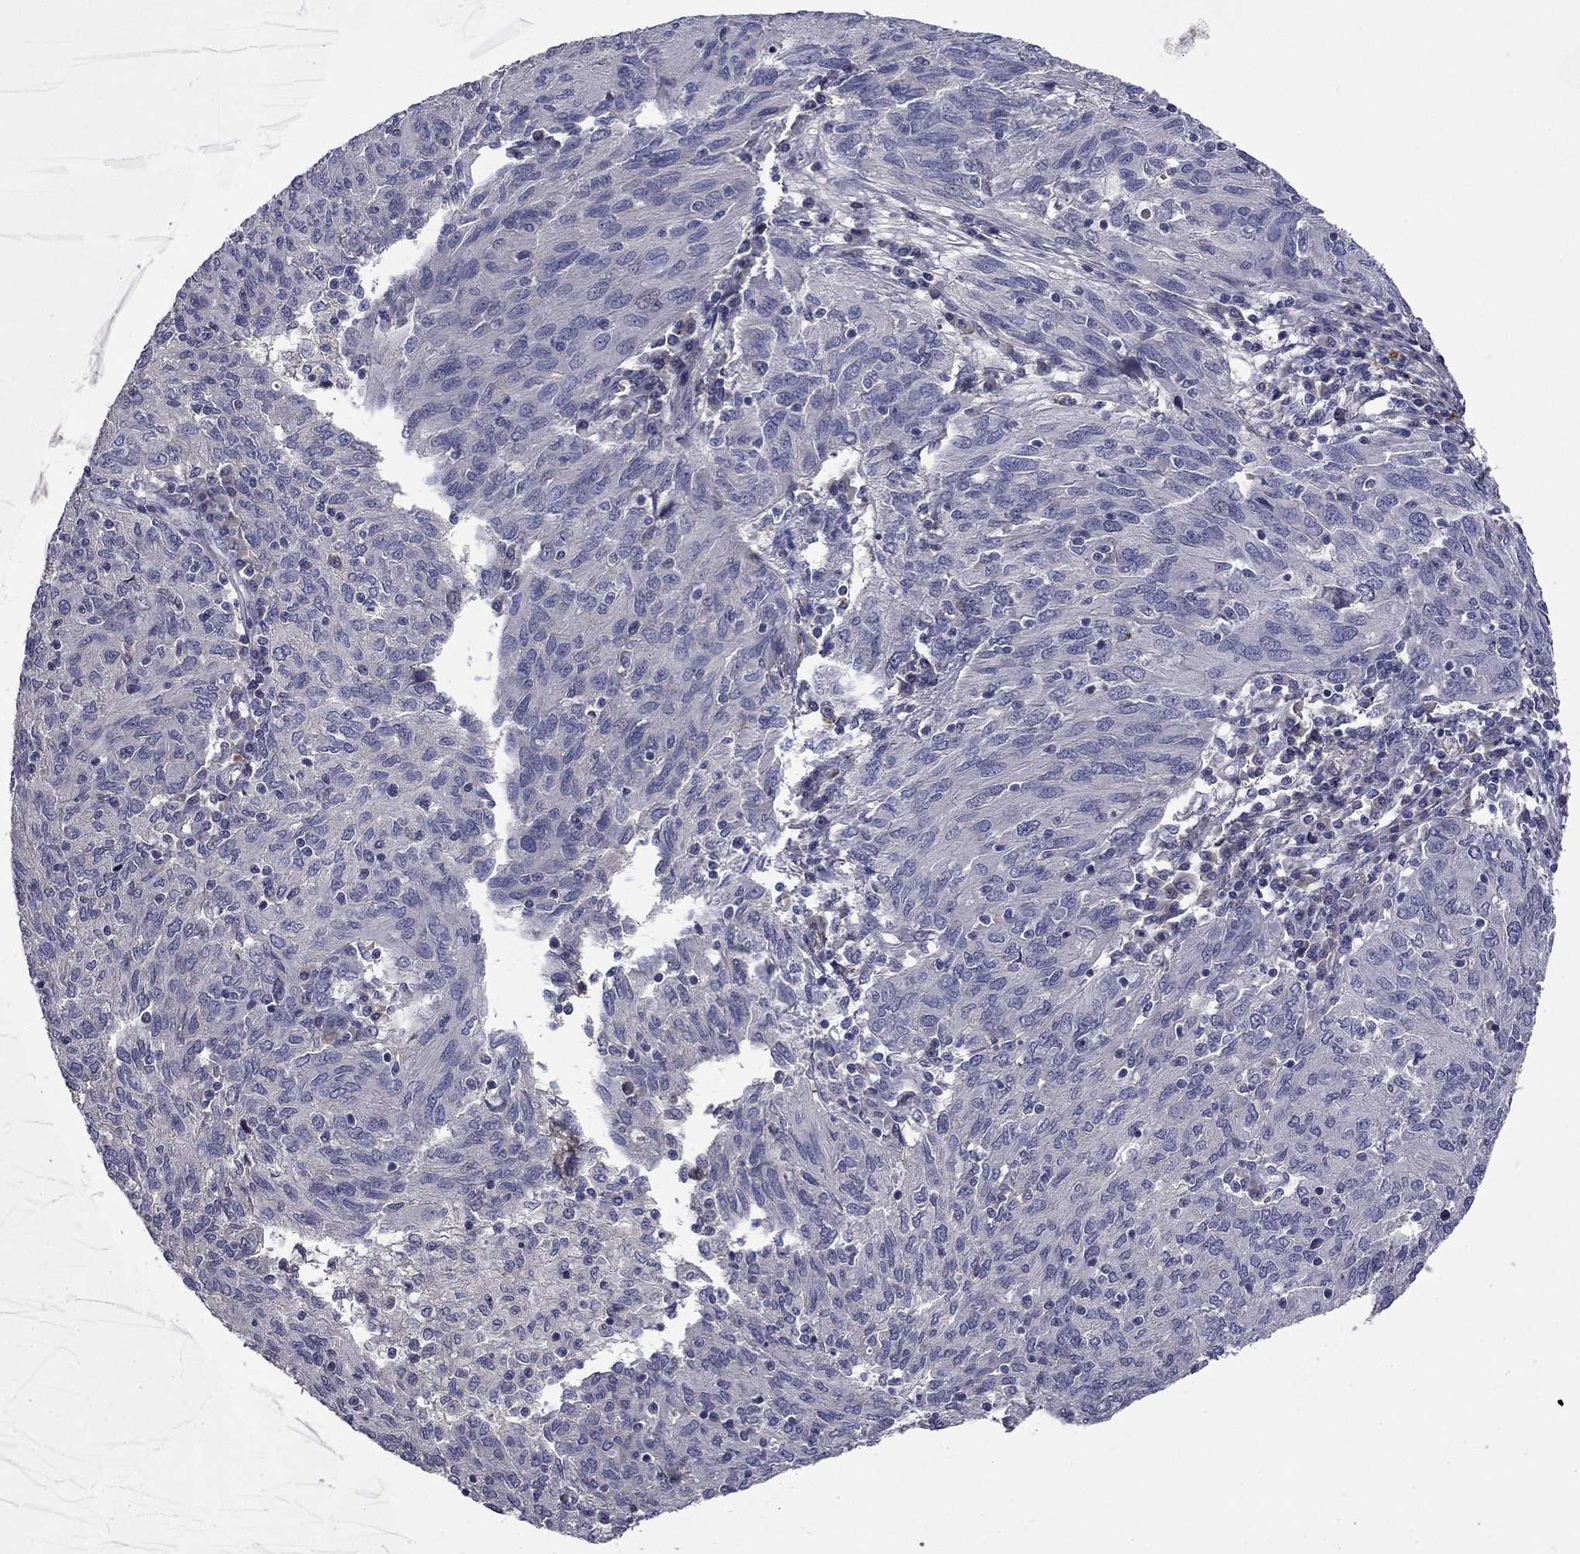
{"staining": {"intensity": "negative", "quantity": "none", "location": "none"}, "tissue": "ovarian cancer", "cell_type": "Tumor cells", "image_type": "cancer", "snomed": [{"axis": "morphology", "description": "Carcinoma, endometroid"}, {"axis": "topography", "description": "Ovary"}], "caption": "IHC of human endometroid carcinoma (ovarian) exhibits no staining in tumor cells.", "gene": "COL2A1", "patient": {"sex": "female", "age": 50}}